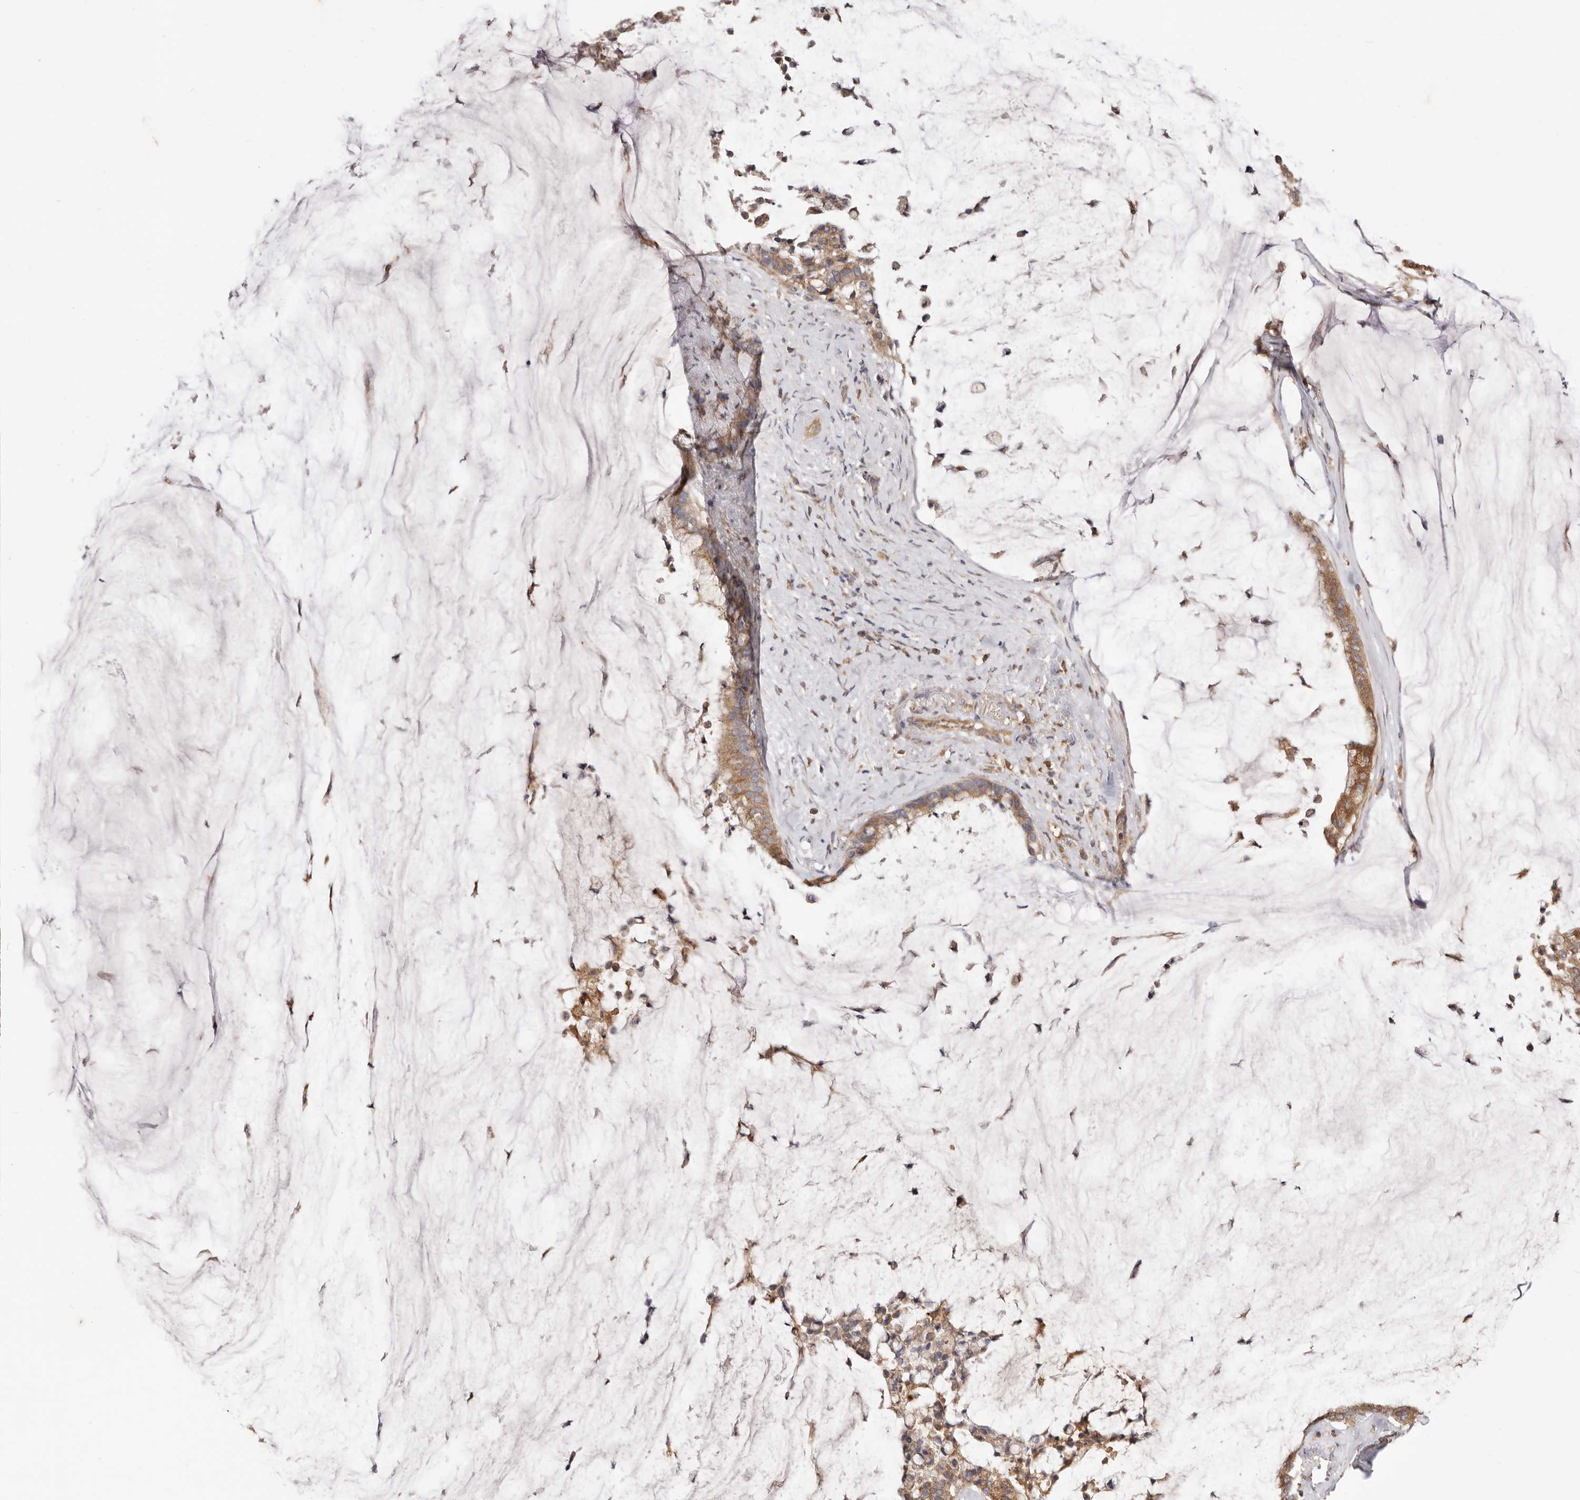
{"staining": {"intensity": "moderate", "quantity": ">75%", "location": "cytoplasmic/membranous"}, "tissue": "pancreatic cancer", "cell_type": "Tumor cells", "image_type": "cancer", "snomed": [{"axis": "morphology", "description": "Adenocarcinoma, NOS"}, {"axis": "topography", "description": "Pancreas"}], "caption": "Adenocarcinoma (pancreatic) stained with IHC exhibits moderate cytoplasmic/membranous expression in approximately >75% of tumor cells. Nuclei are stained in blue.", "gene": "LRRC25", "patient": {"sex": "male", "age": 41}}